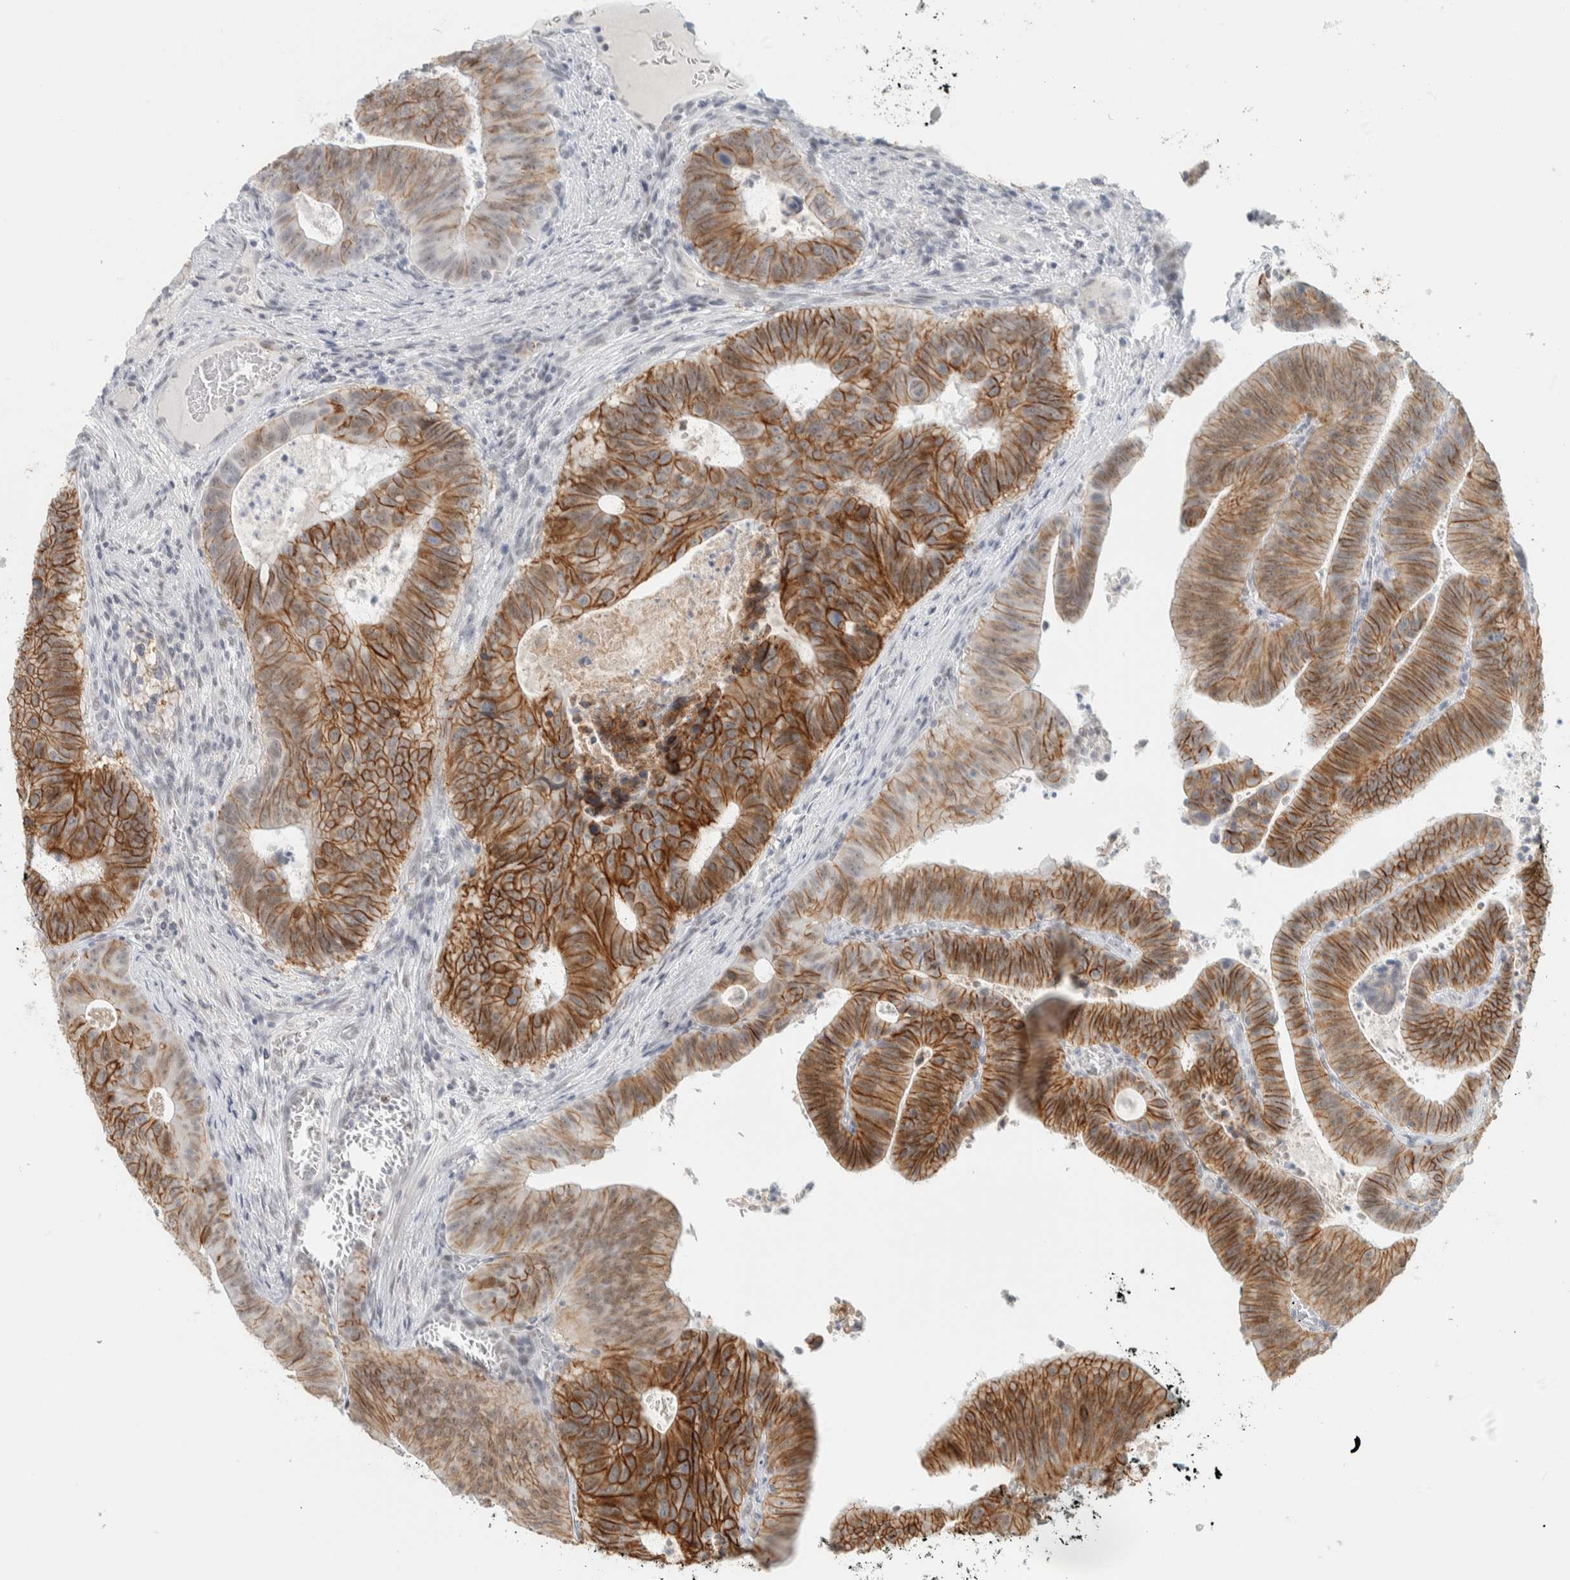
{"staining": {"intensity": "moderate", "quantity": ">75%", "location": "cytoplasmic/membranous"}, "tissue": "colorectal cancer", "cell_type": "Tumor cells", "image_type": "cancer", "snomed": [{"axis": "morphology", "description": "Adenocarcinoma, NOS"}, {"axis": "topography", "description": "Colon"}], "caption": "Approximately >75% of tumor cells in human colorectal cancer demonstrate moderate cytoplasmic/membranous protein staining as visualized by brown immunohistochemical staining.", "gene": "CDH17", "patient": {"sex": "male", "age": 87}}